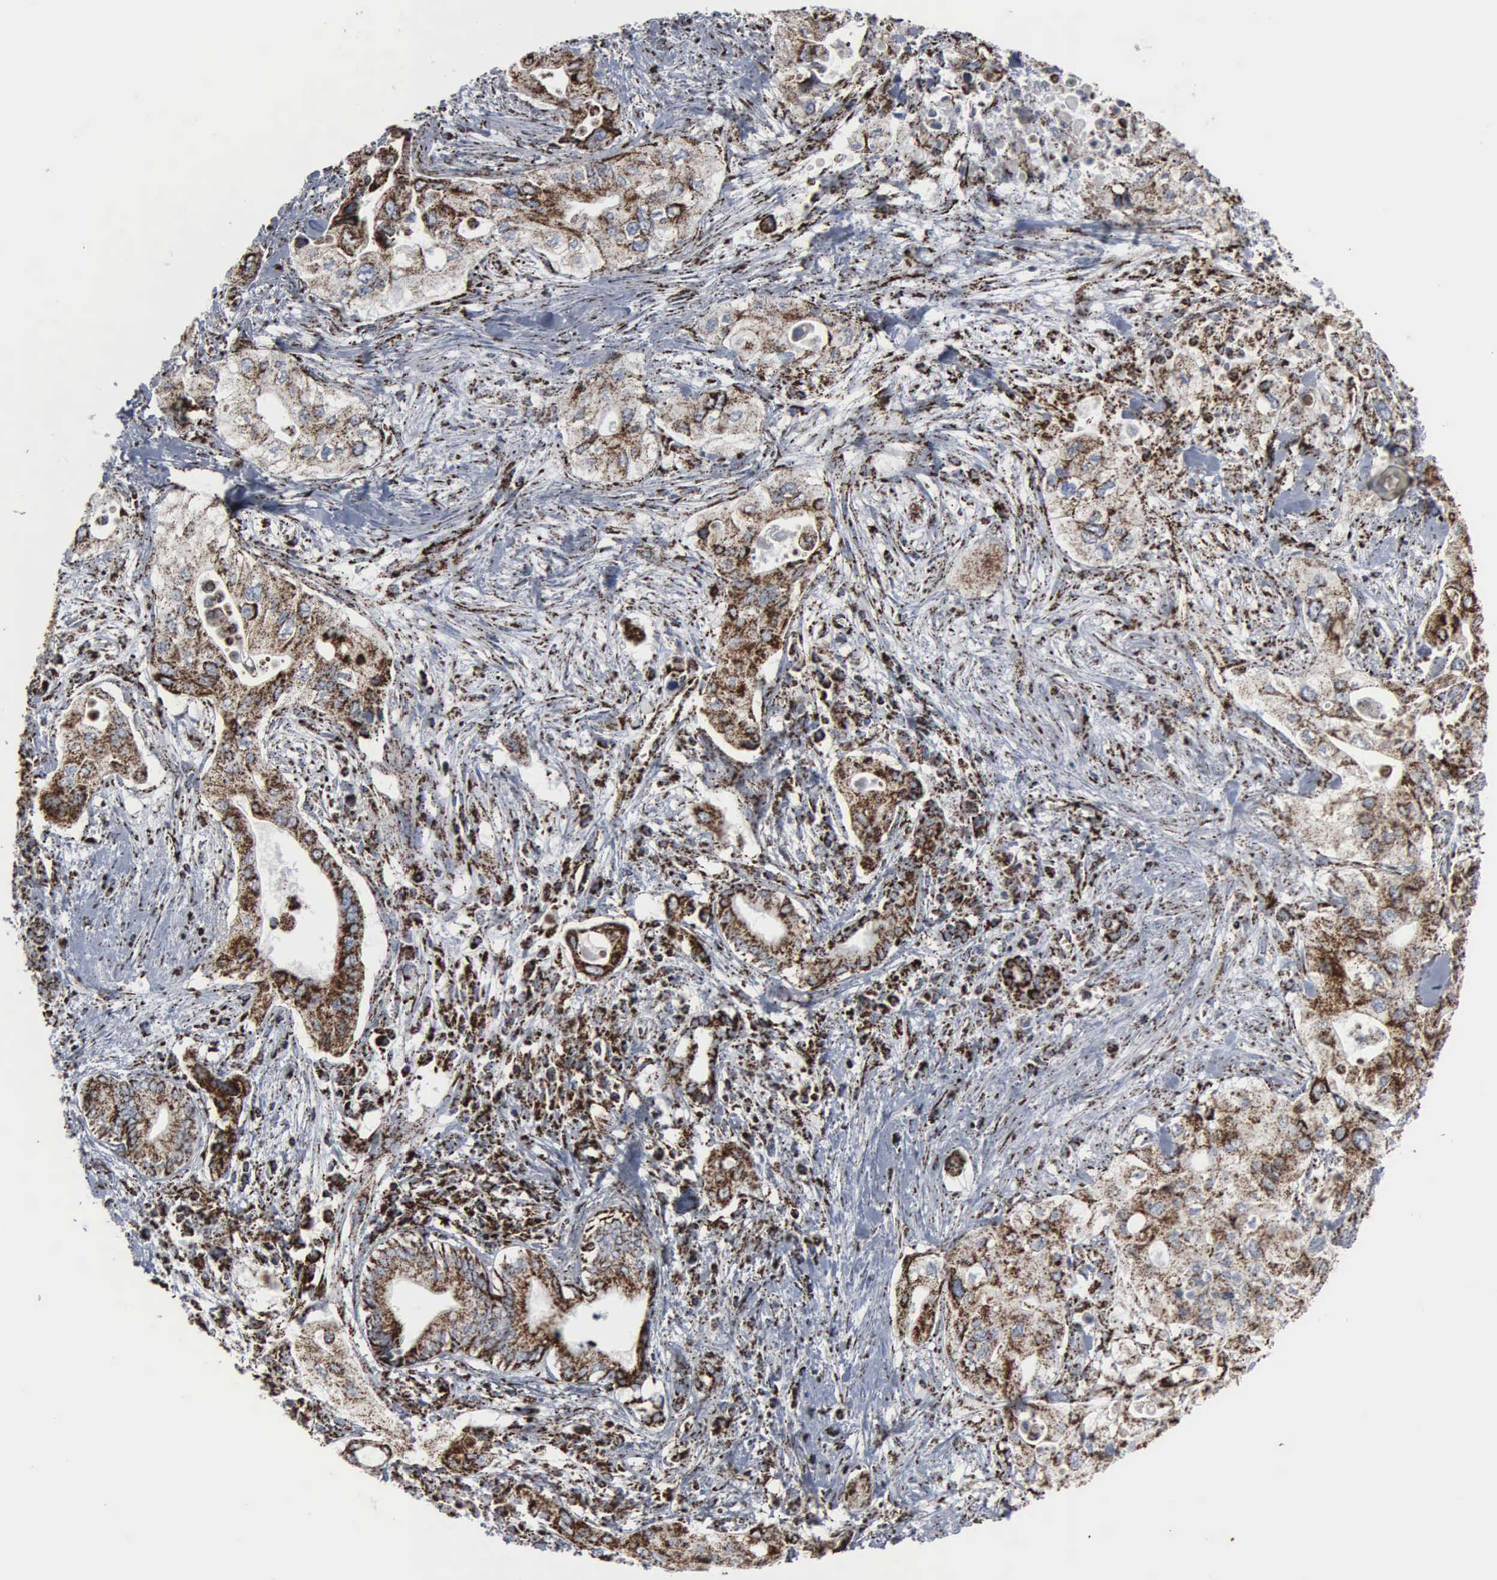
{"staining": {"intensity": "strong", "quantity": ">75%", "location": "cytoplasmic/membranous"}, "tissue": "pancreatic cancer", "cell_type": "Tumor cells", "image_type": "cancer", "snomed": [{"axis": "morphology", "description": "Adenocarcinoma, NOS"}, {"axis": "topography", "description": "Pancreas"}], "caption": "A high amount of strong cytoplasmic/membranous staining is appreciated in about >75% of tumor cells in adenocarcinoma (pancreatic) tissue.", "gene": "HSPA9", "patient": {"sex": "male", "age": 77}}